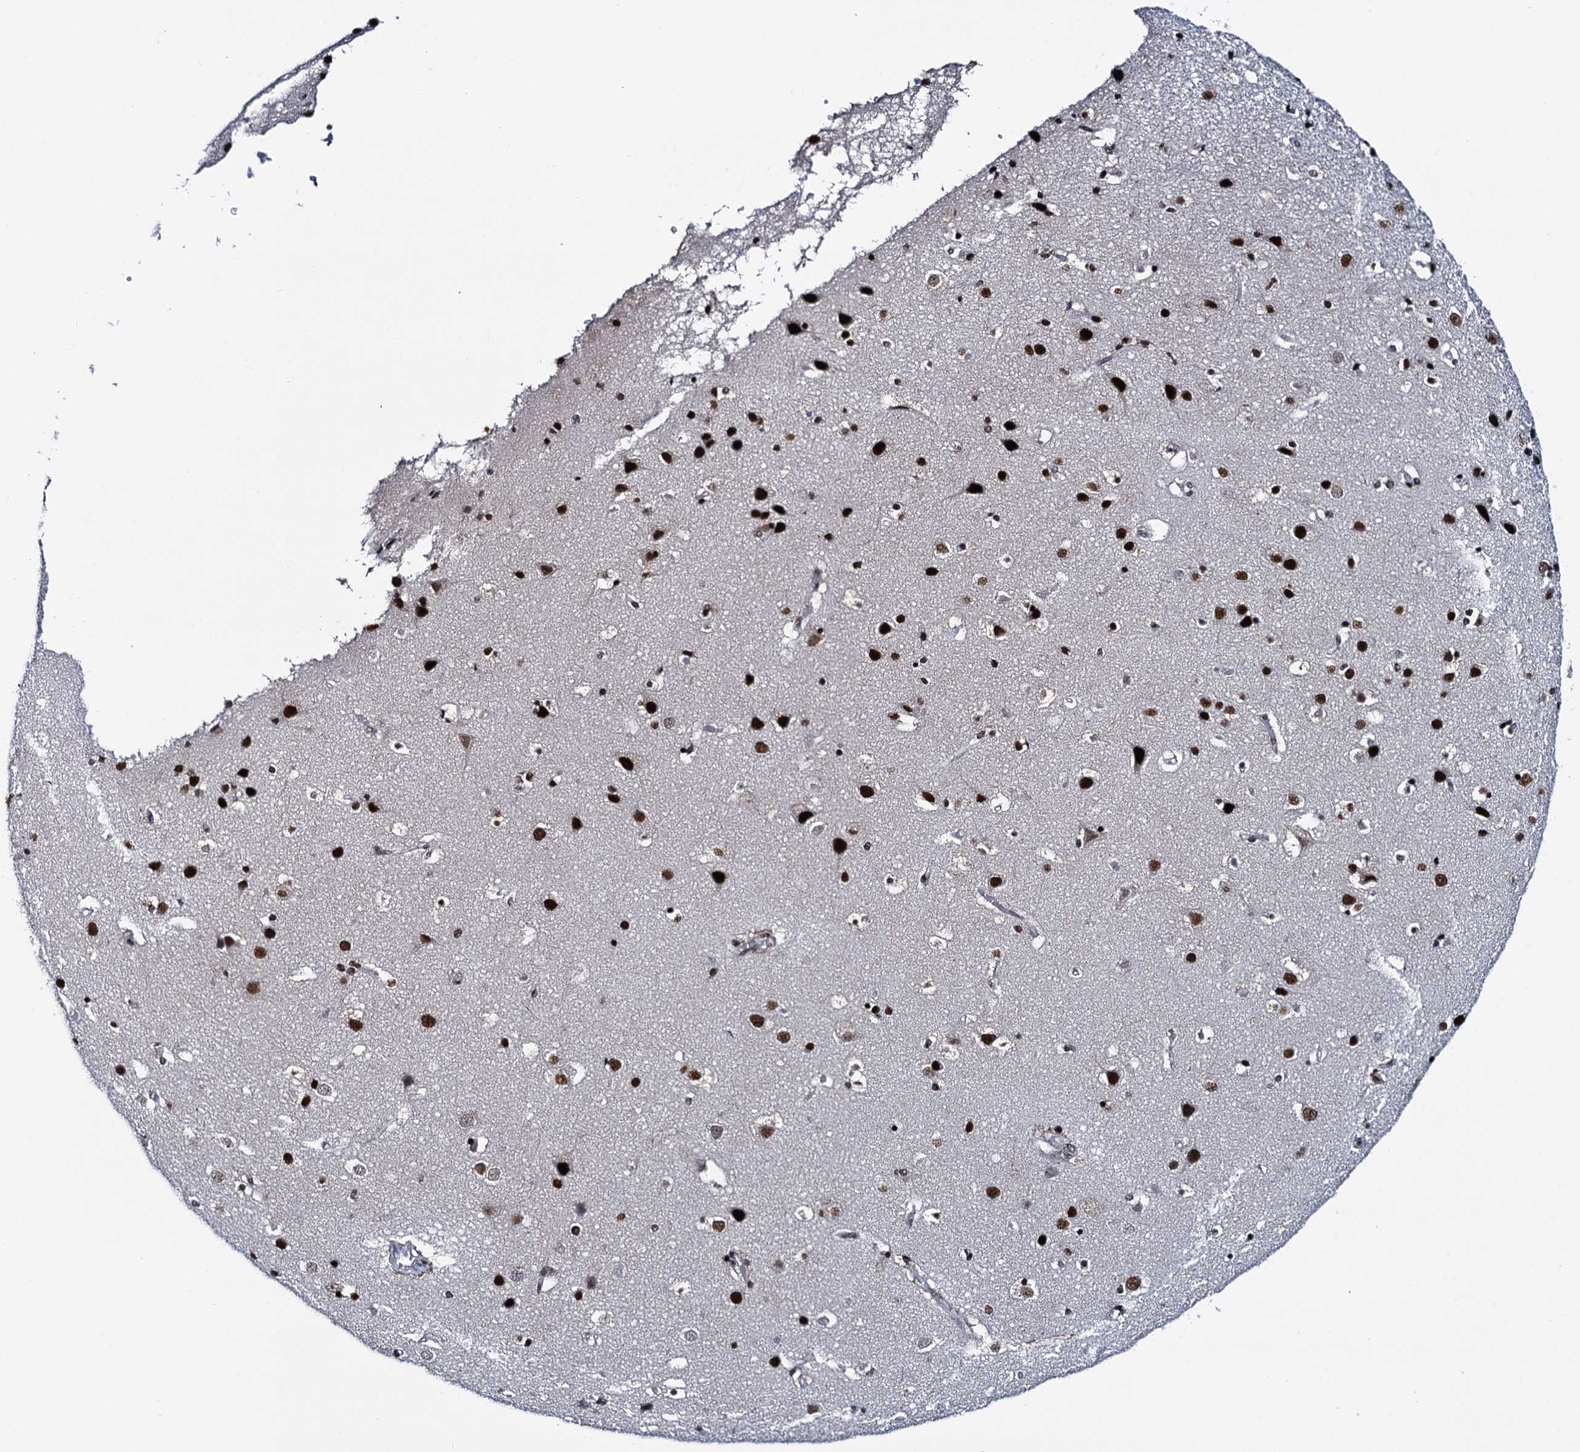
{"staining": {"intensity": "moderate", "quantity": "25%-75%", "location": "nuclear"}, "tissue": "cerebral cortex", "cell_type": "Endothelial cells", "image_type": "normal", "snomed": [{"axis": "morphology", "description": "Normal tissue, NOS"}, {"axis": "topography", "description": "Cerebral cortex"}], "caption": "The histopathology image reveals immunohistochemical staining of normal cerebral cortex. There is moderate nuclear staining is identified in about 25%-75% of endothelial cells.", "gene": "RUFY2", "patient": {"sex": "male", "age": 54}}